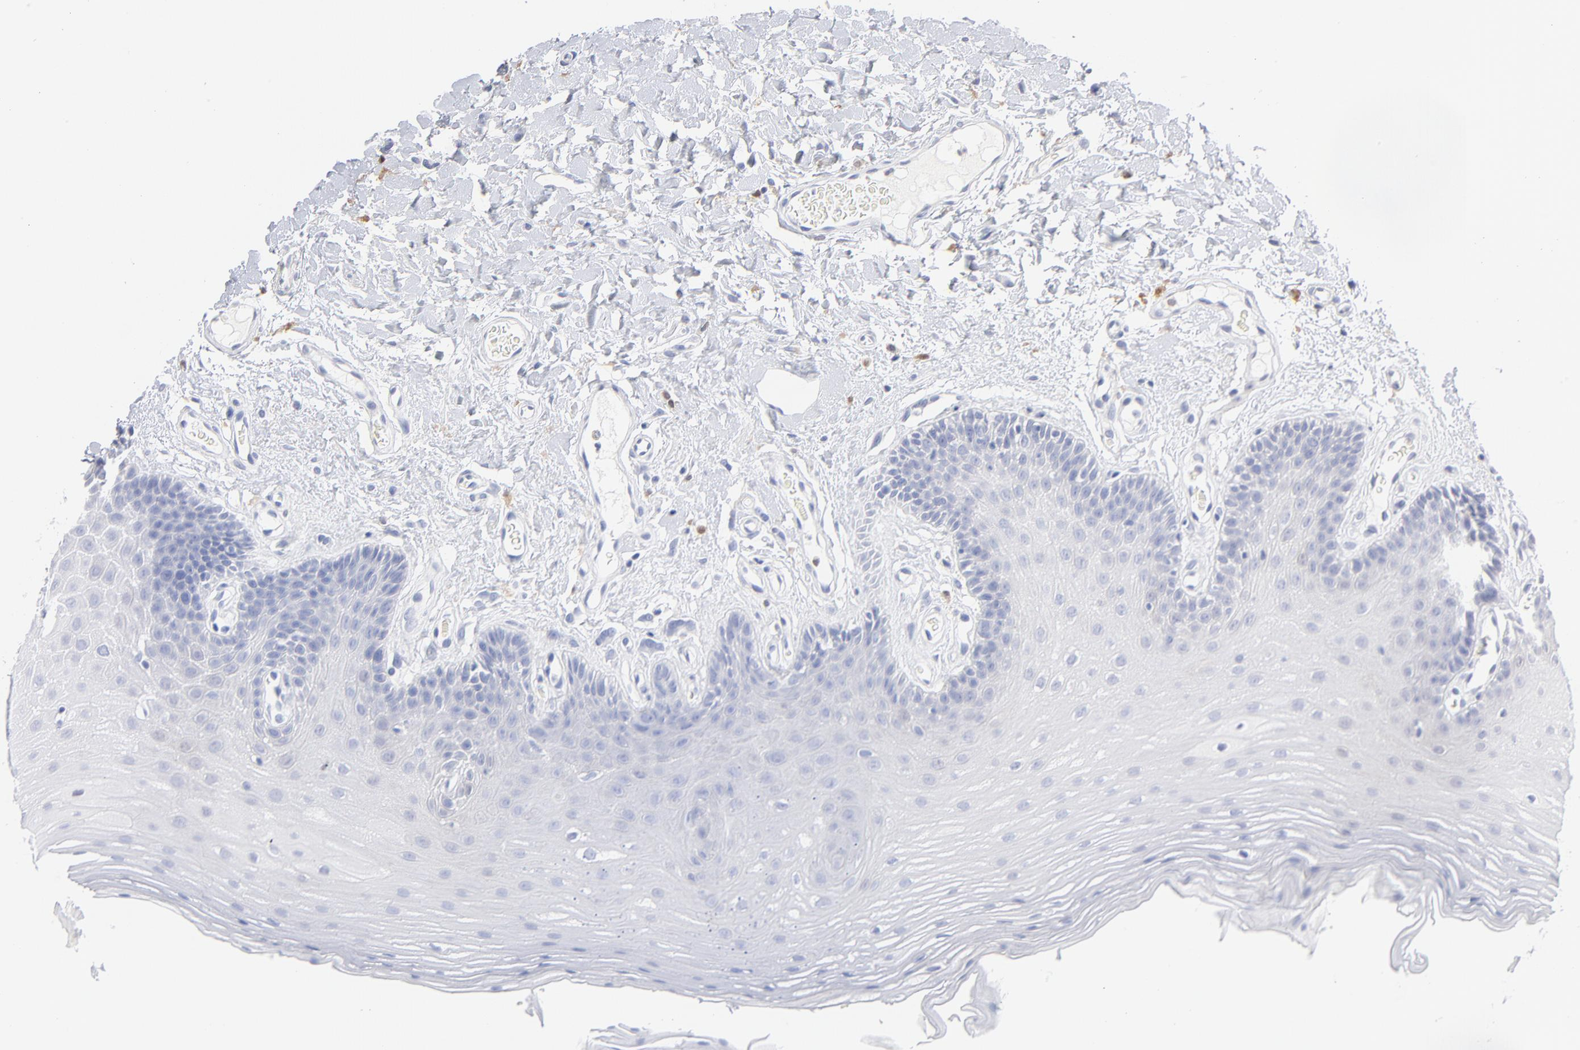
{"staining": {"intensity": "negative", "quantity": "none", "location": "none"}, "tissue": "oral mucosa", "cell_type": "Squamous epithelial cells", "image_type": "normal", "snomed": [{"axis": "morphology", "description": "Normal tissue, NOS"}, {"axis": "morphology", "description": "Squamous cell carcinoma, NOS"}, {"axis": "topography", "description": "Skeletal muscle"}, {"axis": "topography", "description": "Oral tissue"}, {"axis": "topography", "description": "Head-Neck"}], "caption": "An IHC micrograph of normal oral mucosa is shown. There is no staining in squamous epithelial cells of oral mucosa.", "gene": "IFIT2", "patient": {"sex": "male", "age": 71}}